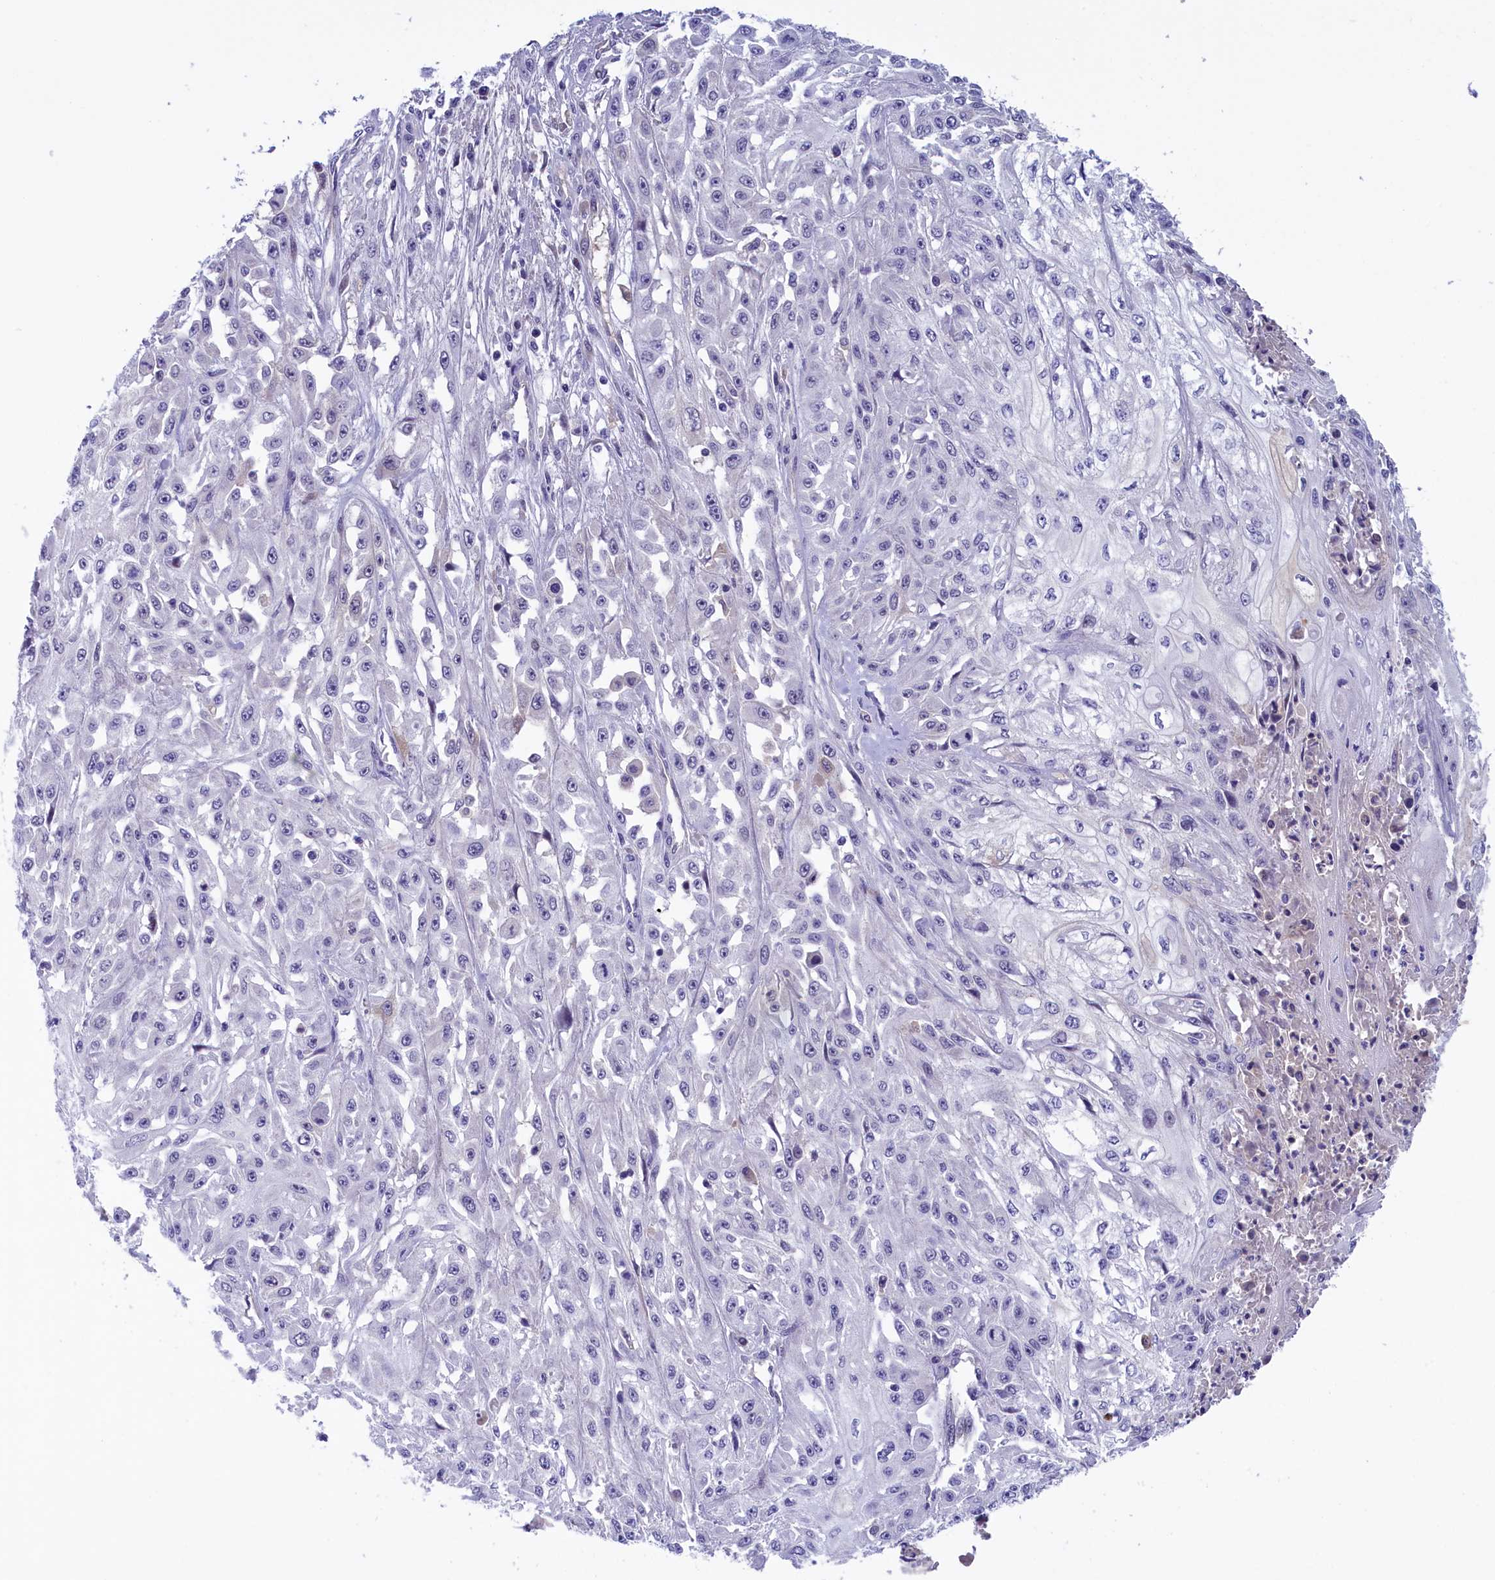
{"staining": {"intensity": "negative", "quantity": "none", "location": "none"}, "tissue": "skin cancer", "cell_type": "Tumor cells", "image_type": "cancer", "snomed": [{"axis": "morphology", "description": "Squamous cell carcinoma, NOS"}, {"axis": "morphology", "description": "Squamous cell carcinoma, metastatic, NOS"}, {"axis": "topography", "description": "Skin"}, {"axis": "topography", "description": "Lymph node"}], "caption": "Micrograph shows no protein expression in tumor cells of squamous cell carcinoma (skin) tissue.", "gene": "STYX", "patient": {"sex": "male", "age": 75}}